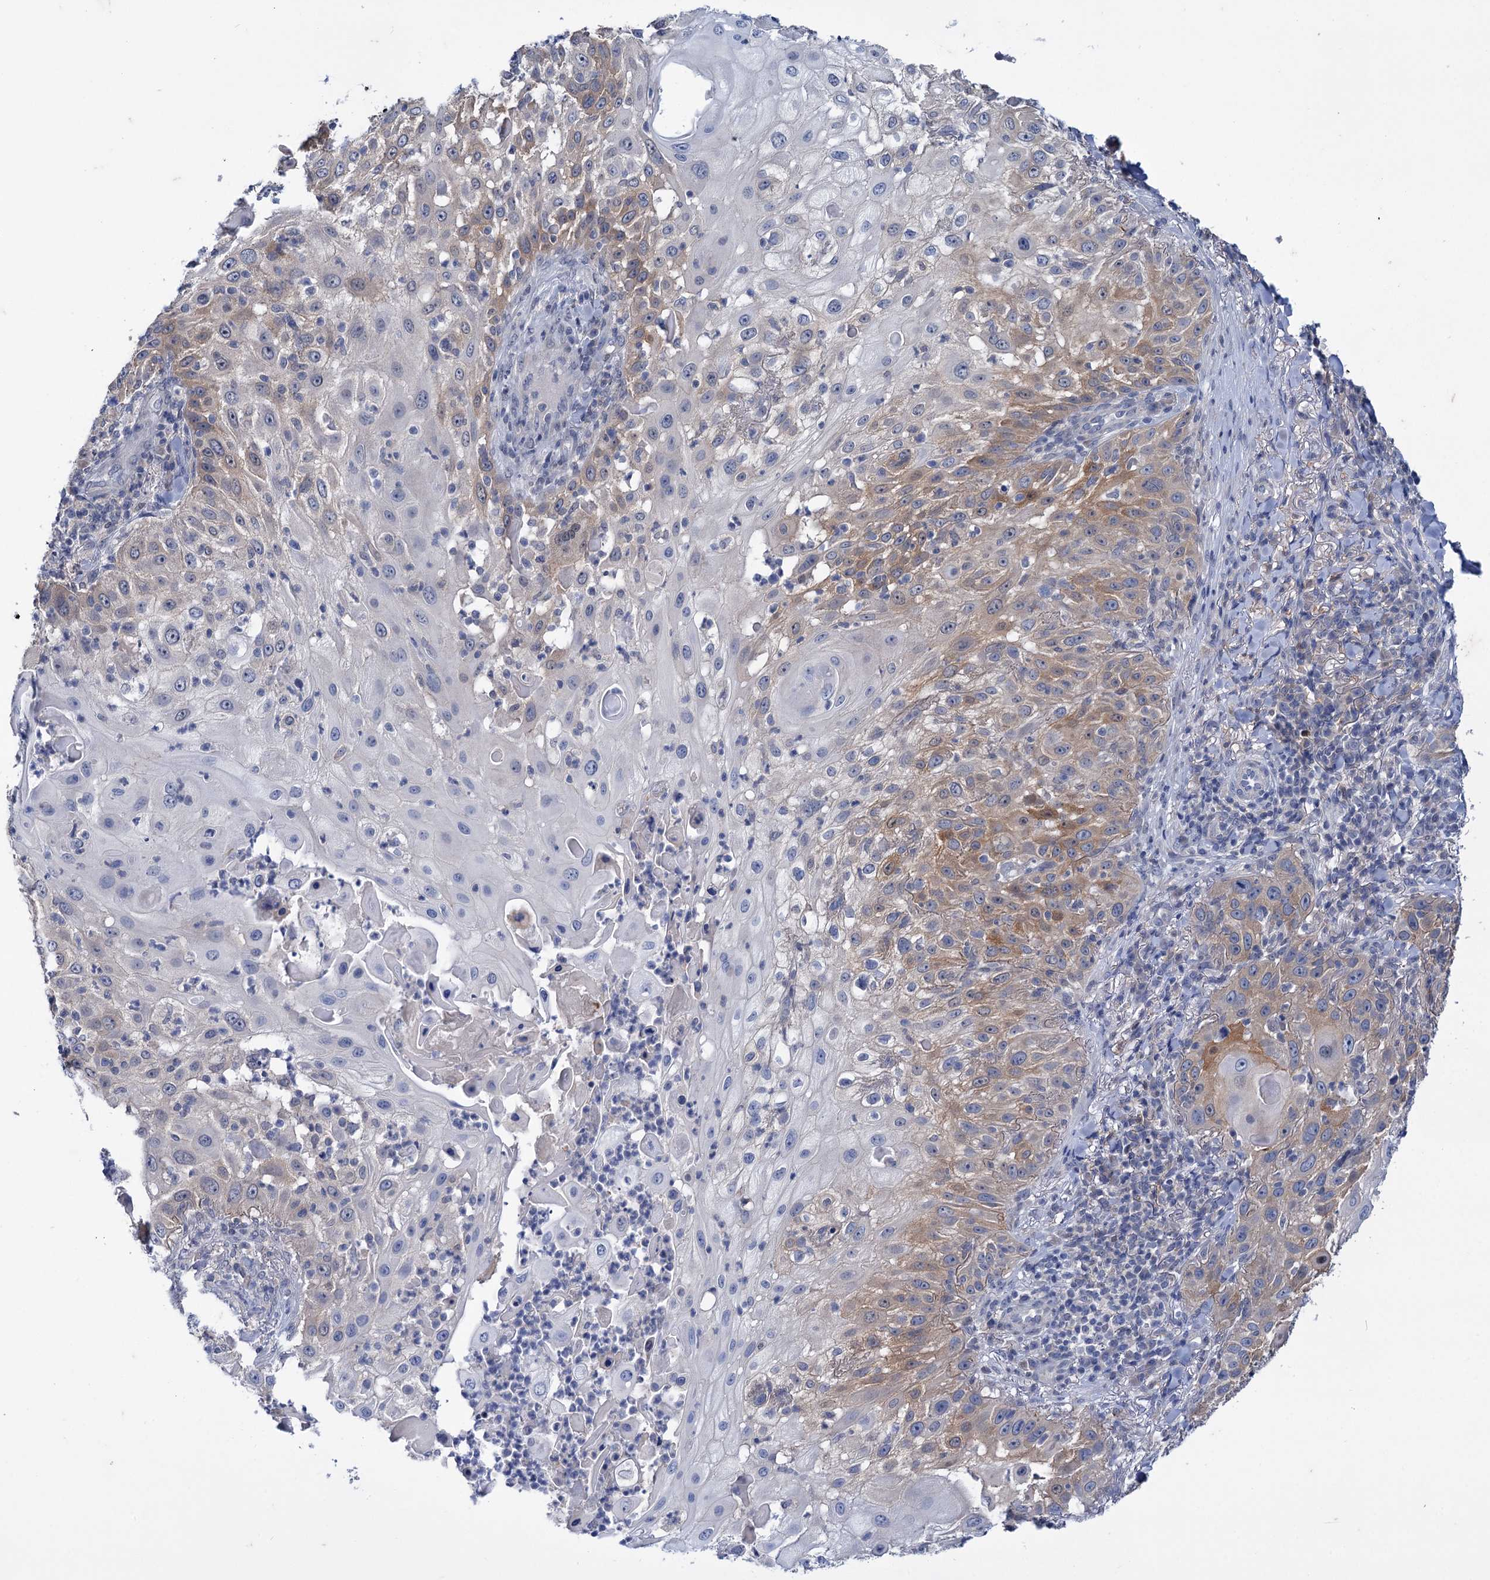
{"staining": {"intensity": "moderate", "quantity": "25%-75%", "location": "cytoplasmic/membranous"}, "tissue": "skin cancer", "cell_type": "Tumor cells", "image_type": "cancer", "snomed": [{"axis": "morphology", "description": "Squamous cell carcinoma, NOS"}, {"axis": "topography", "description": "Skin"}], "caption": "Tumor cells display medium levels of moderate cytoplasmic/membranous positivity in about 25%-75% of cells in human skin cancer.", "gene": "MID1IP1", "patient": {"sex": "female", "age": 44}}